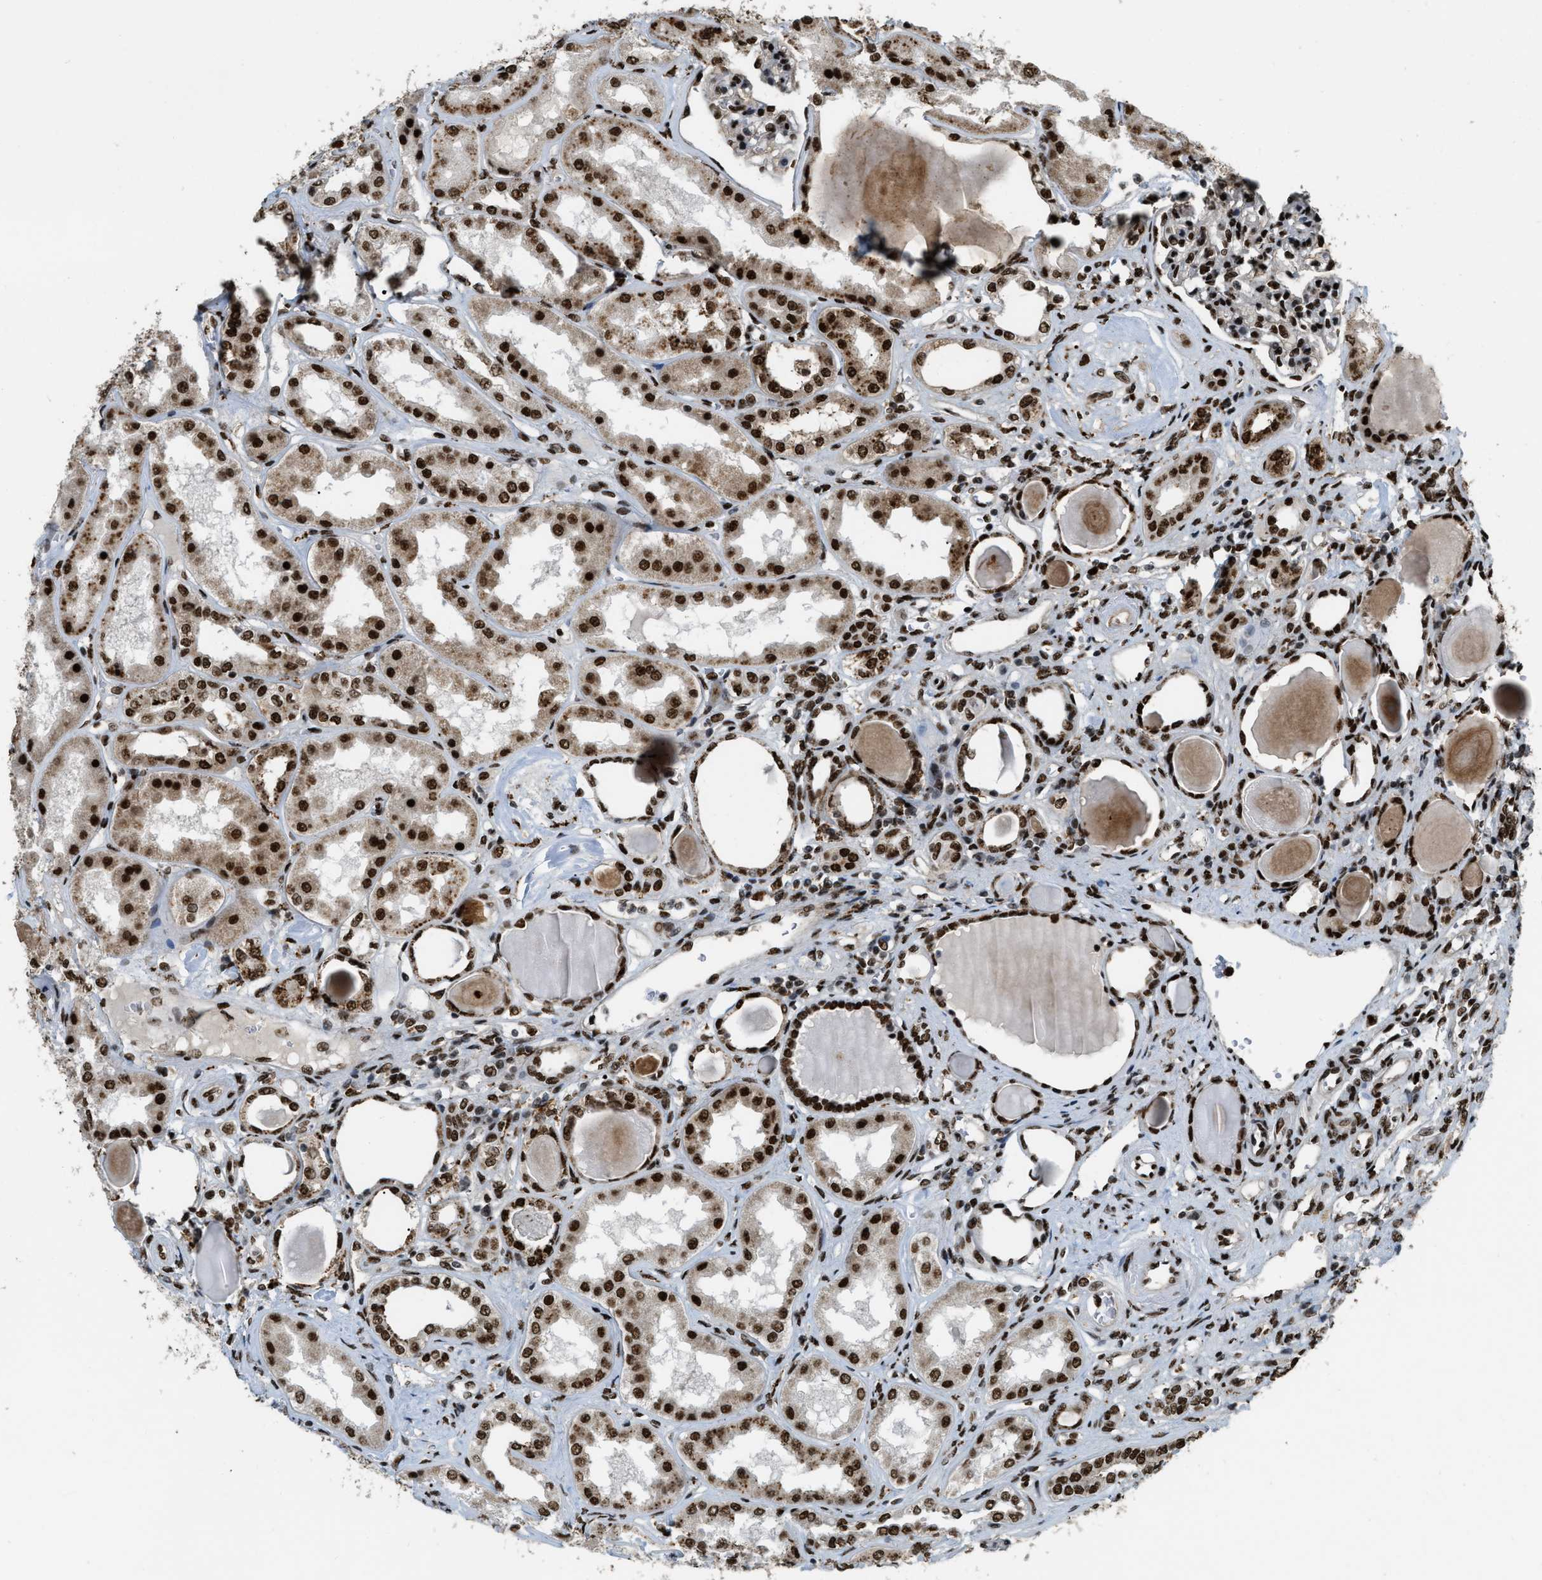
{"staining": {"intensity": "strong", "quantity": ">75%", "location": "cytoplasmic/membranous,nuclear"}, "tissue": "kidney", "cell_type": "Cells in glomeruli", "image_type": "normal", "snomed": [{"axis": "morphology", "description": "Normal tissue, NOS"}, {"axis": "topography", "description": "Kidney"}], "caption": "This micrograph displays immunohistochemistry (IHC) staining of unremarkable human kidney, with high strong cytoplasmic/membranous,nuclear expression in approximately >75% of cells in glomeruli.", "gene": "NUMA1", "patient": {"sex": "female", "age": 56}}